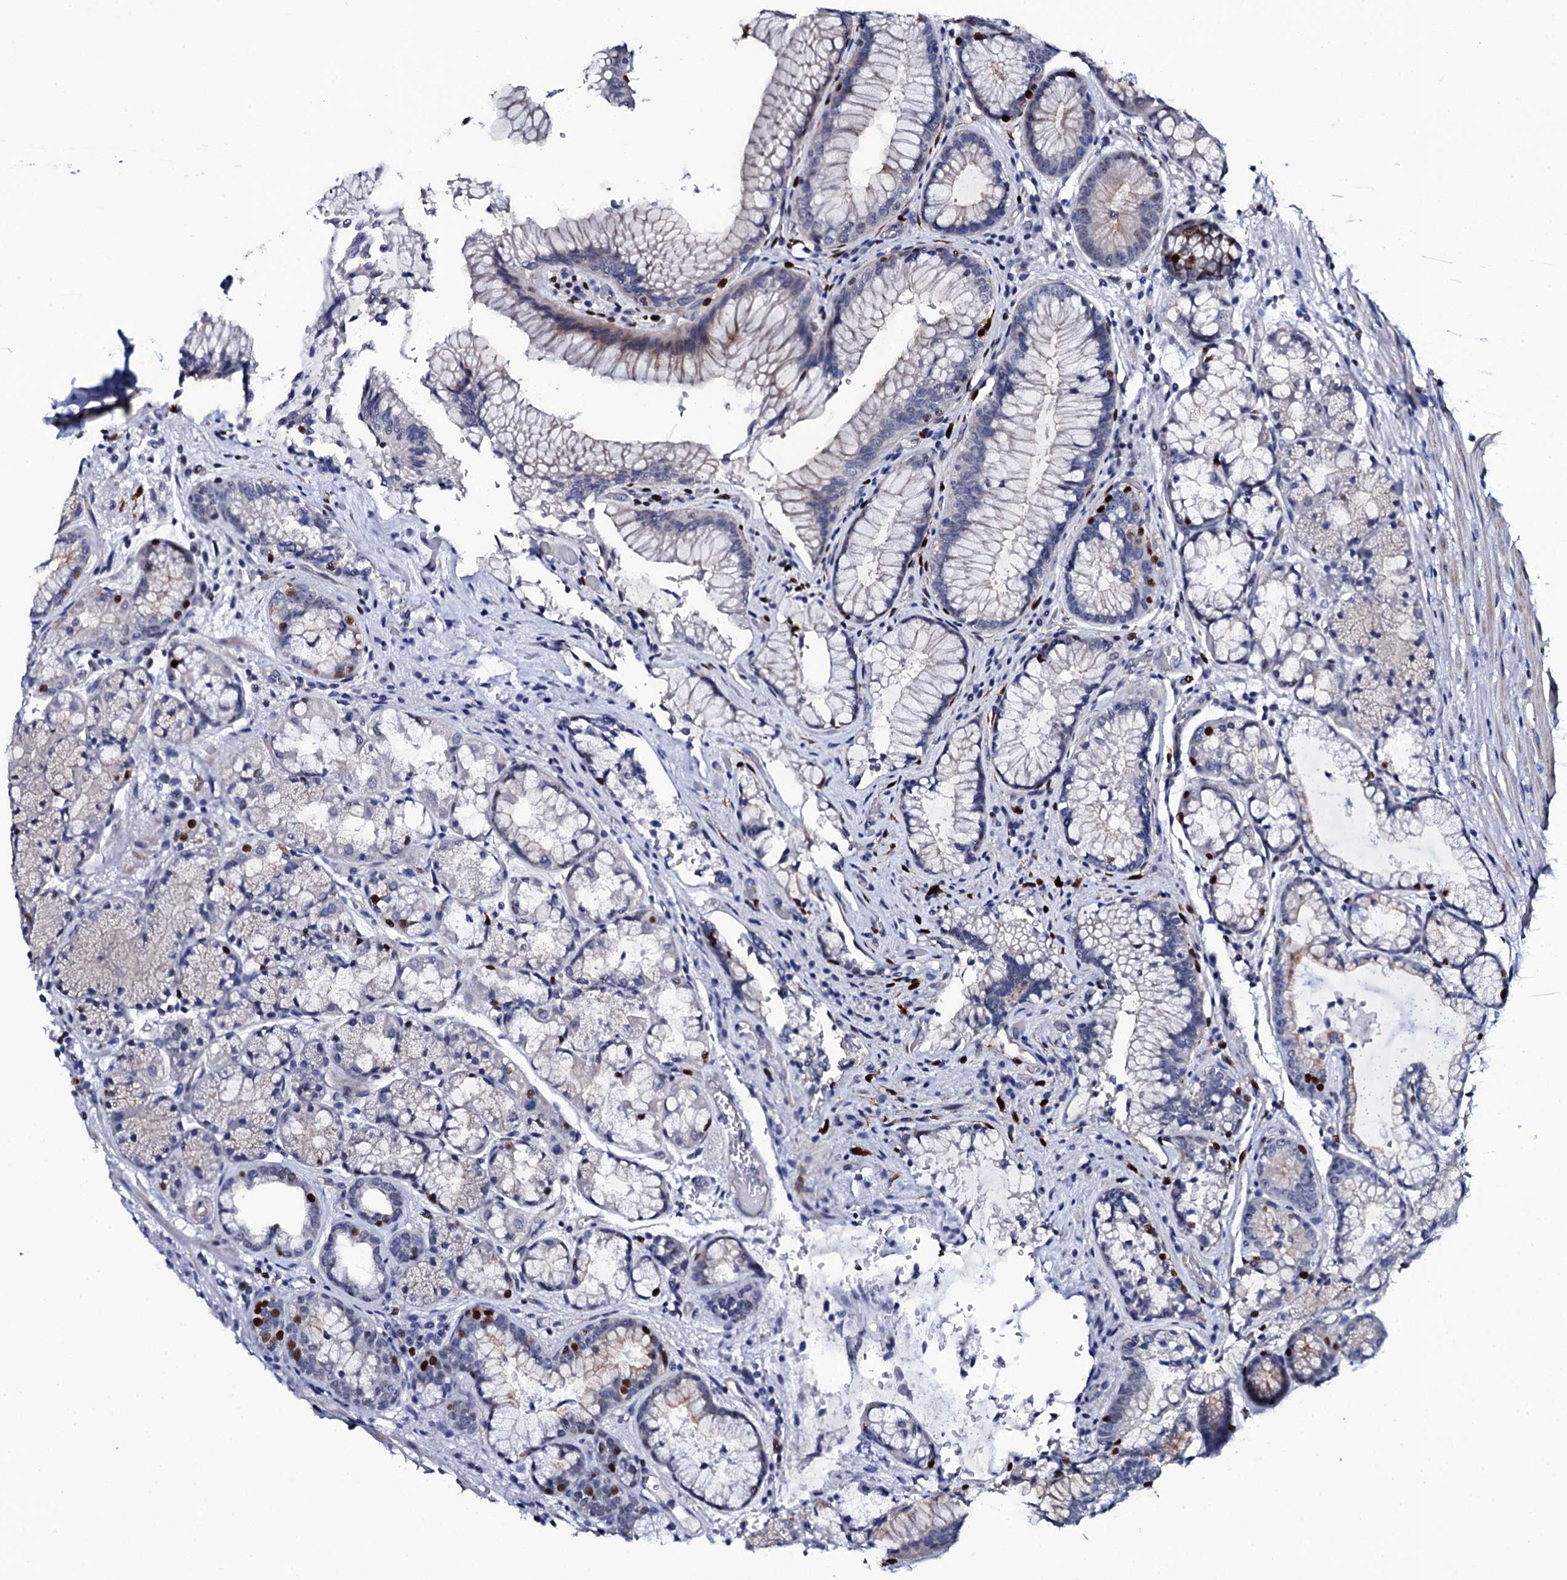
{"staining": {"intensity": "strong", "quantity": "<25%", "location": "nuclear"}, "tissue": "stomach", "cell_type": "Glandular cells", "image_type": "normal", "snomed": [{"axis": "morphology", "description": "Normal tissue, NOS"}, {"axis": "topography", "description": "Stomach"}], "caption": "Immunohistochemistry (IHC) micrograph of normal stomach stained for a protein (brown), which shows medium levels of strong nuclear positivity in approximately <25% of glandular cells.", "gene": "NPM2", "patient": {"sex": "male", "age": 63}}